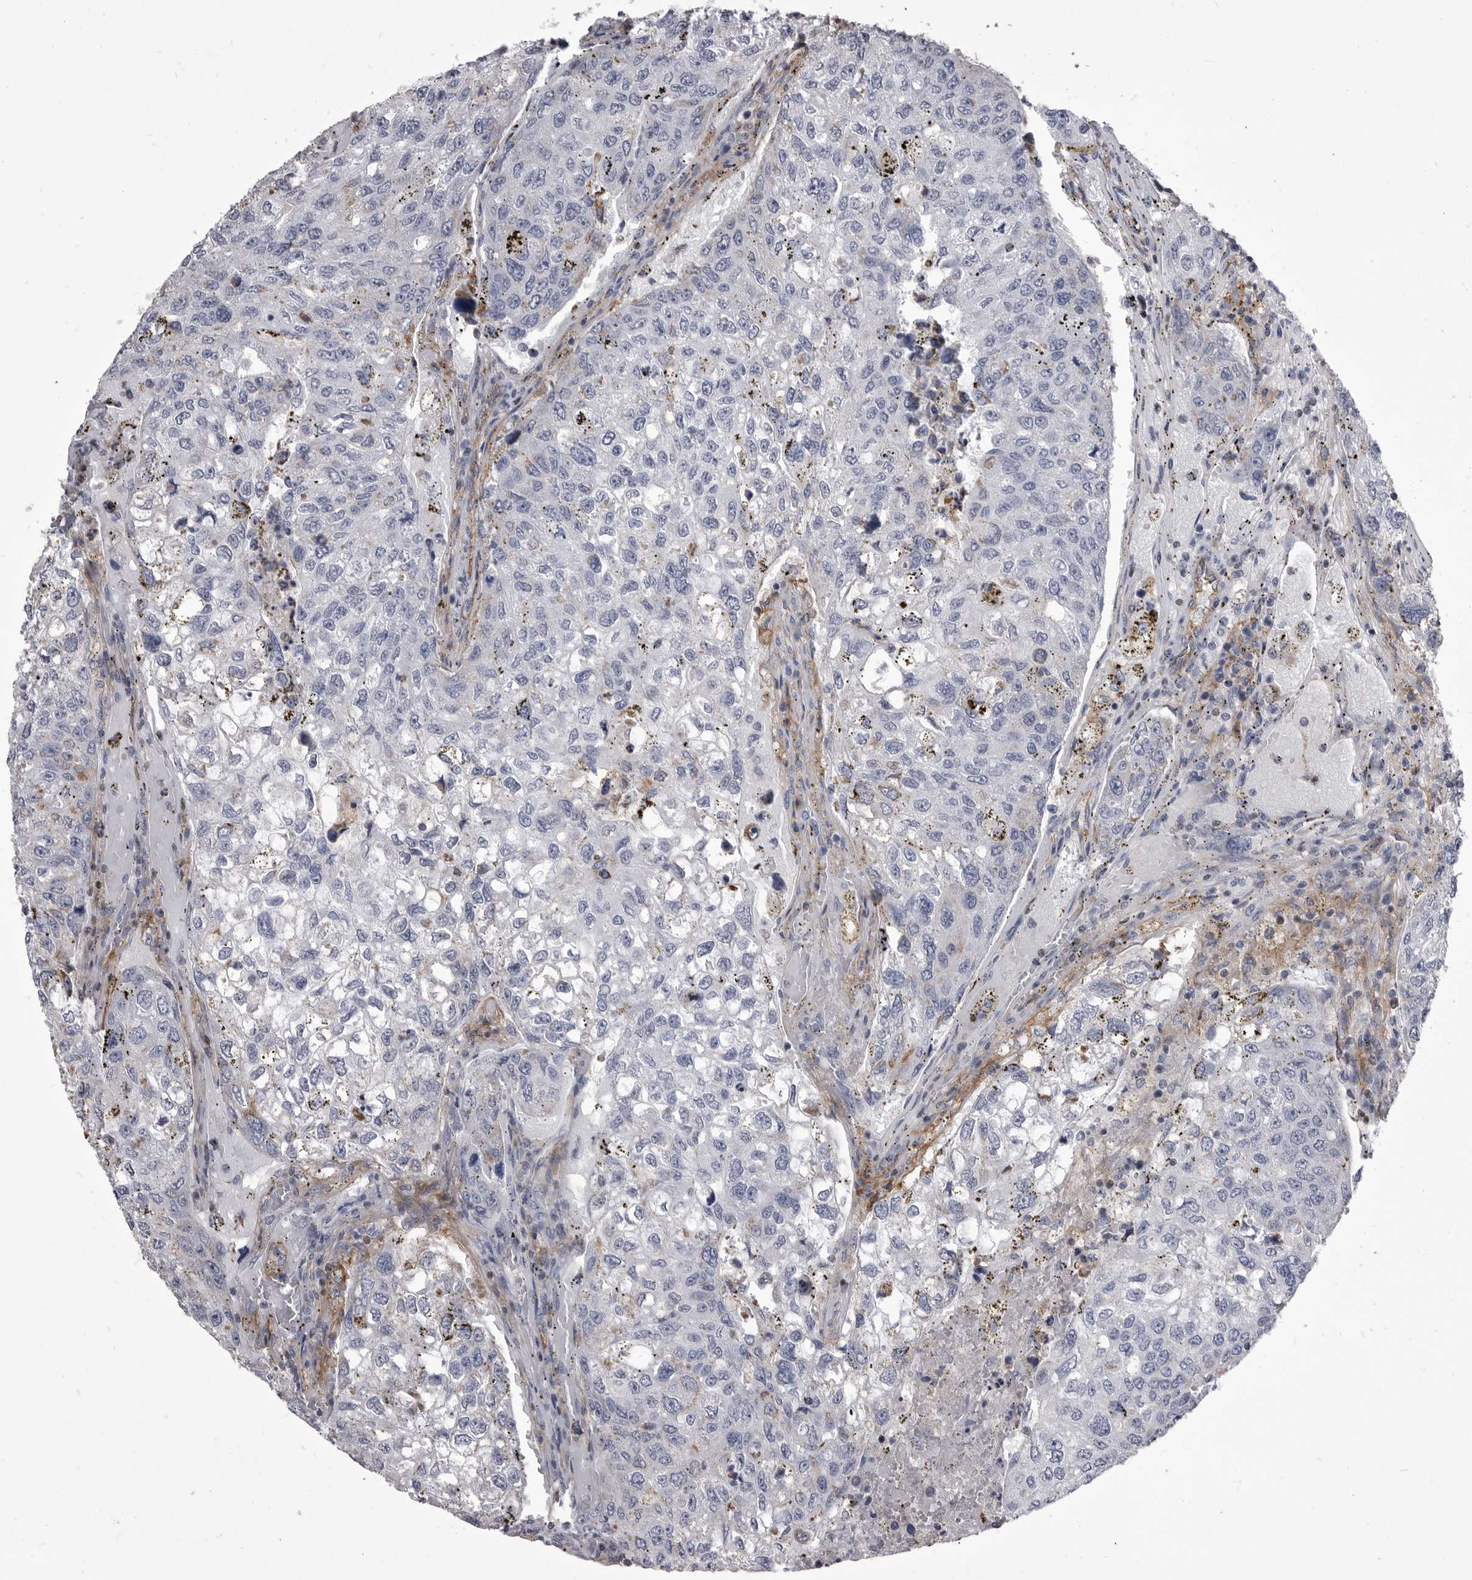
{"staining": {"intensity": "negative", "quantity": "none", "location": "none"}, "tissue": "urothelial cancer", "cell_type": "Tumor cells", "image_type": "cancer", "snomed": [{"axis": "morphology", "description": "Urothelial carcinoma, High grade"}, {"axis": "topography", "description": "Lymph node"}, {"axis": "topography", "description": "Urinary bladder"}], "caption": "Protein analysis of urothelial cancer shows no significant expression in tumor cells.", "gene": "OPLAH", "patient": {"sex": "male", "age": 51}}